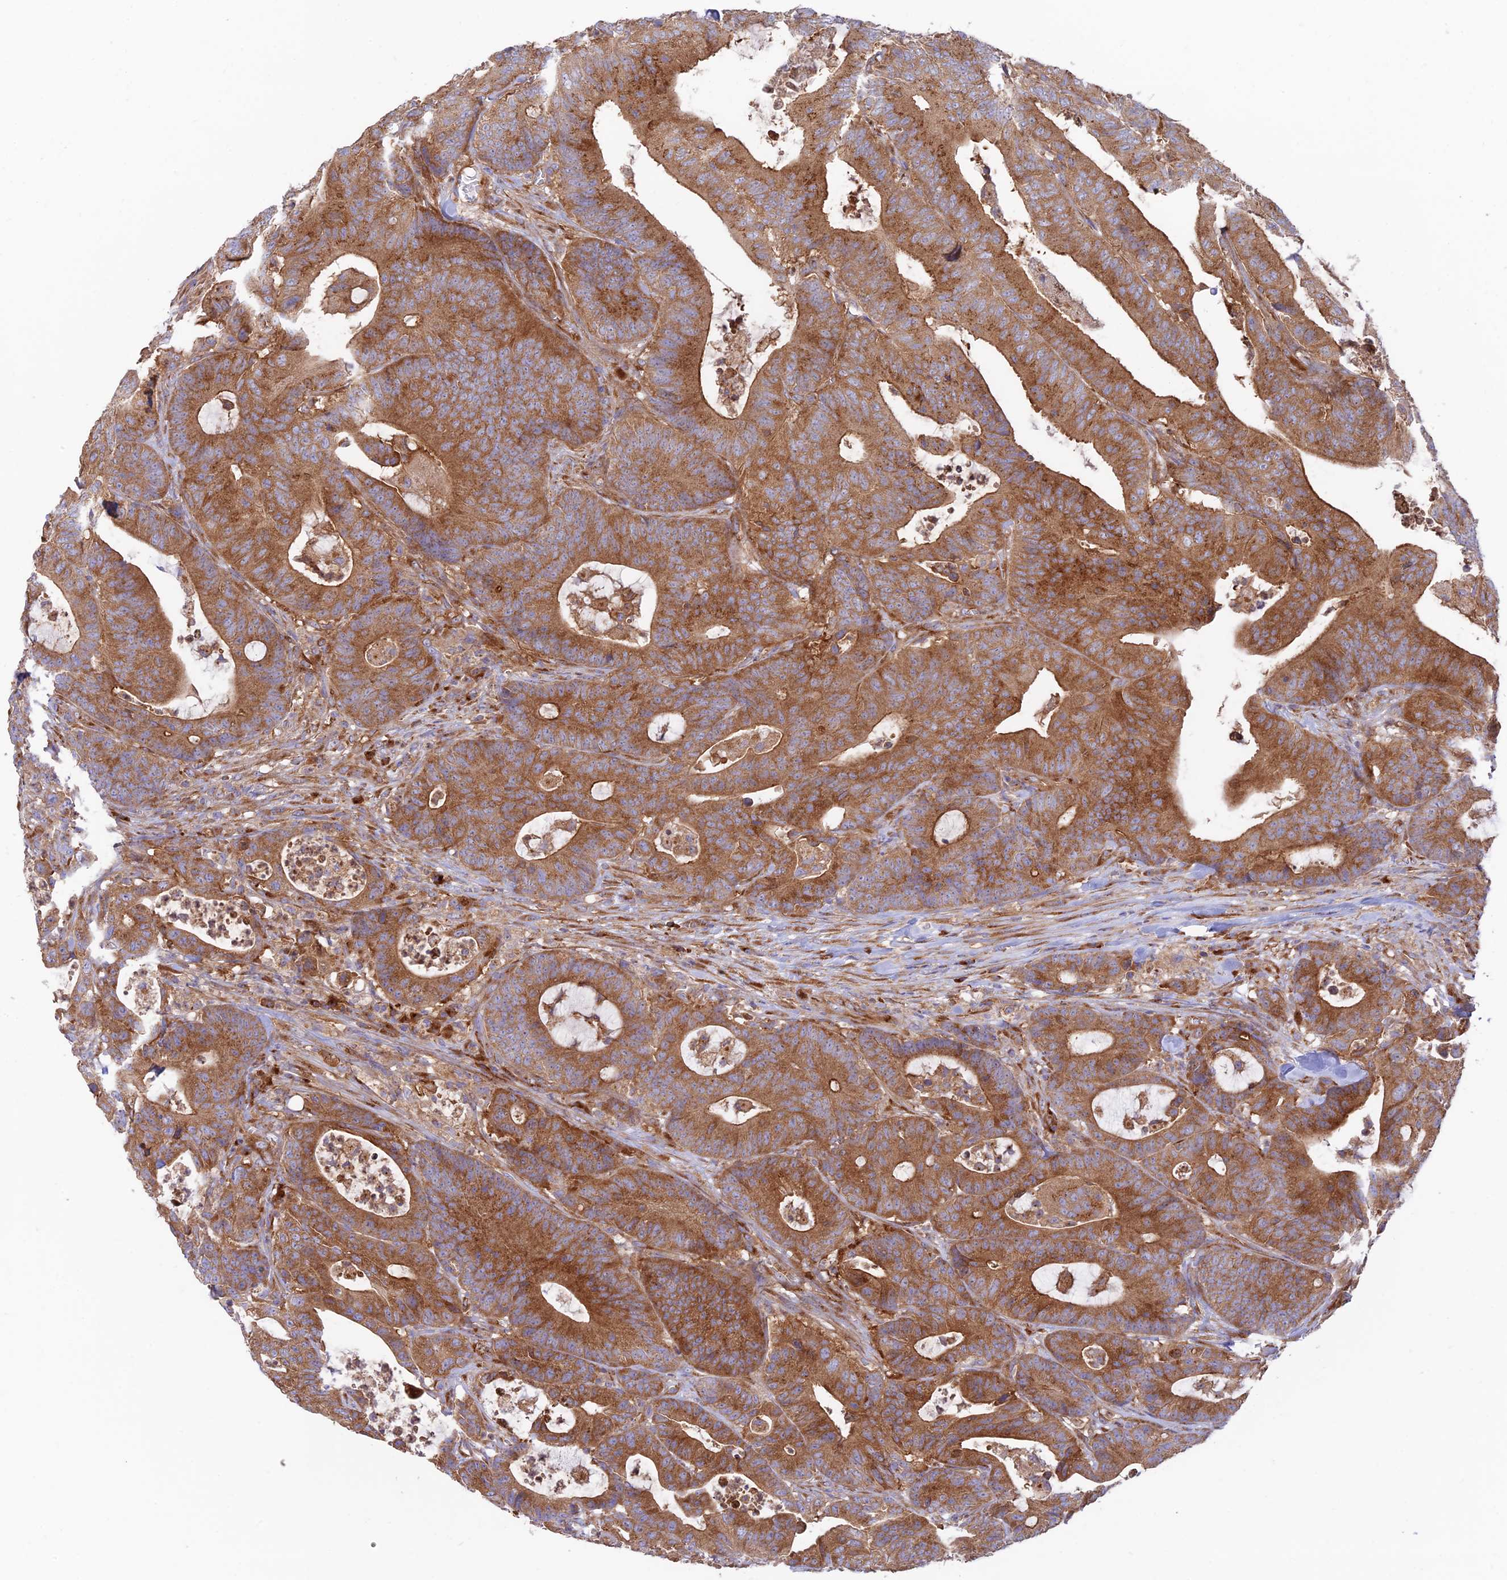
{"staining": {"intensity": "strong", "quantity": ">75%", "location": "cytoplasmic/membranous"}, "tissue": "colorectal cancer", "cell_type": "Tumor cells", "image_type": "cancer", "snomed": [{"axis": "morphology", "description": "Adenocarcinoma, NOS"}, {"axis": "topography", "description": "Colon"}], "caption": "Human colorectal cancer (adenocarcinoma) stained with a protein marker exhibits strong staining in tumor cells.", "gene": "GOLGA3", "patient": {"sex": "female", "age": 84}}